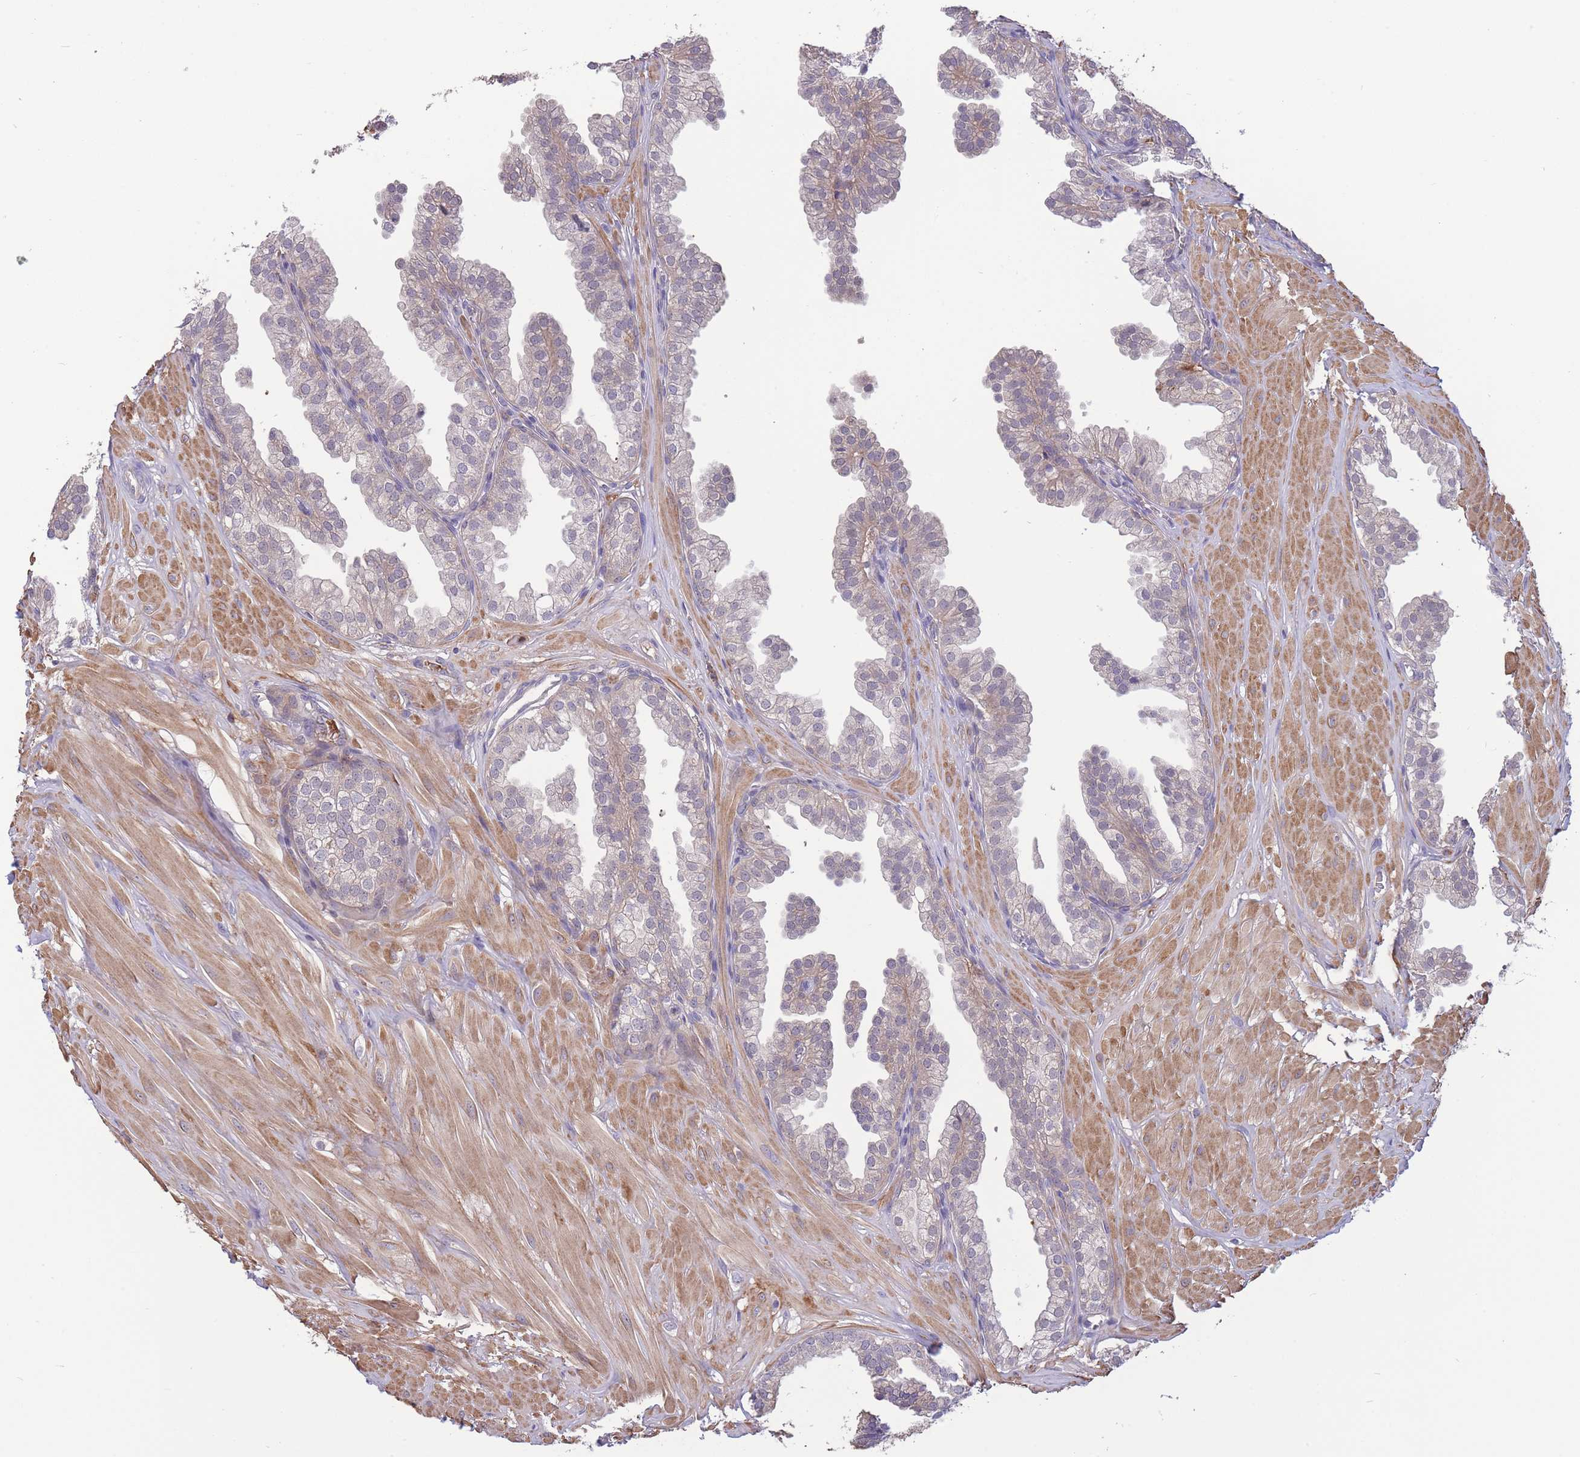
{"staining": {"intensity": "moderate", "quantity": "<25%", "location": "cytoplasmic/membranous"}, "tissue": "prostate", "cell_type": "Glandular cells", "image_type": "normal", "snomed": [{"axis": "morphology", "description": "Normal tissue, NOS"}, {"axis": "topography", "description": "Prostate"}, {"axis": "topography", "description": "Peripheral nerve tissue"}], "caption": "Glandular cells exhibit low levels of moderate cytoplasmic/membranous staining in about <25% of cells in benign human prostate. (Brightfield microscopy of DAB IHC at high magnification).", "gene": "ZNF304", "patient": {"sex": "male", "age": 55}}